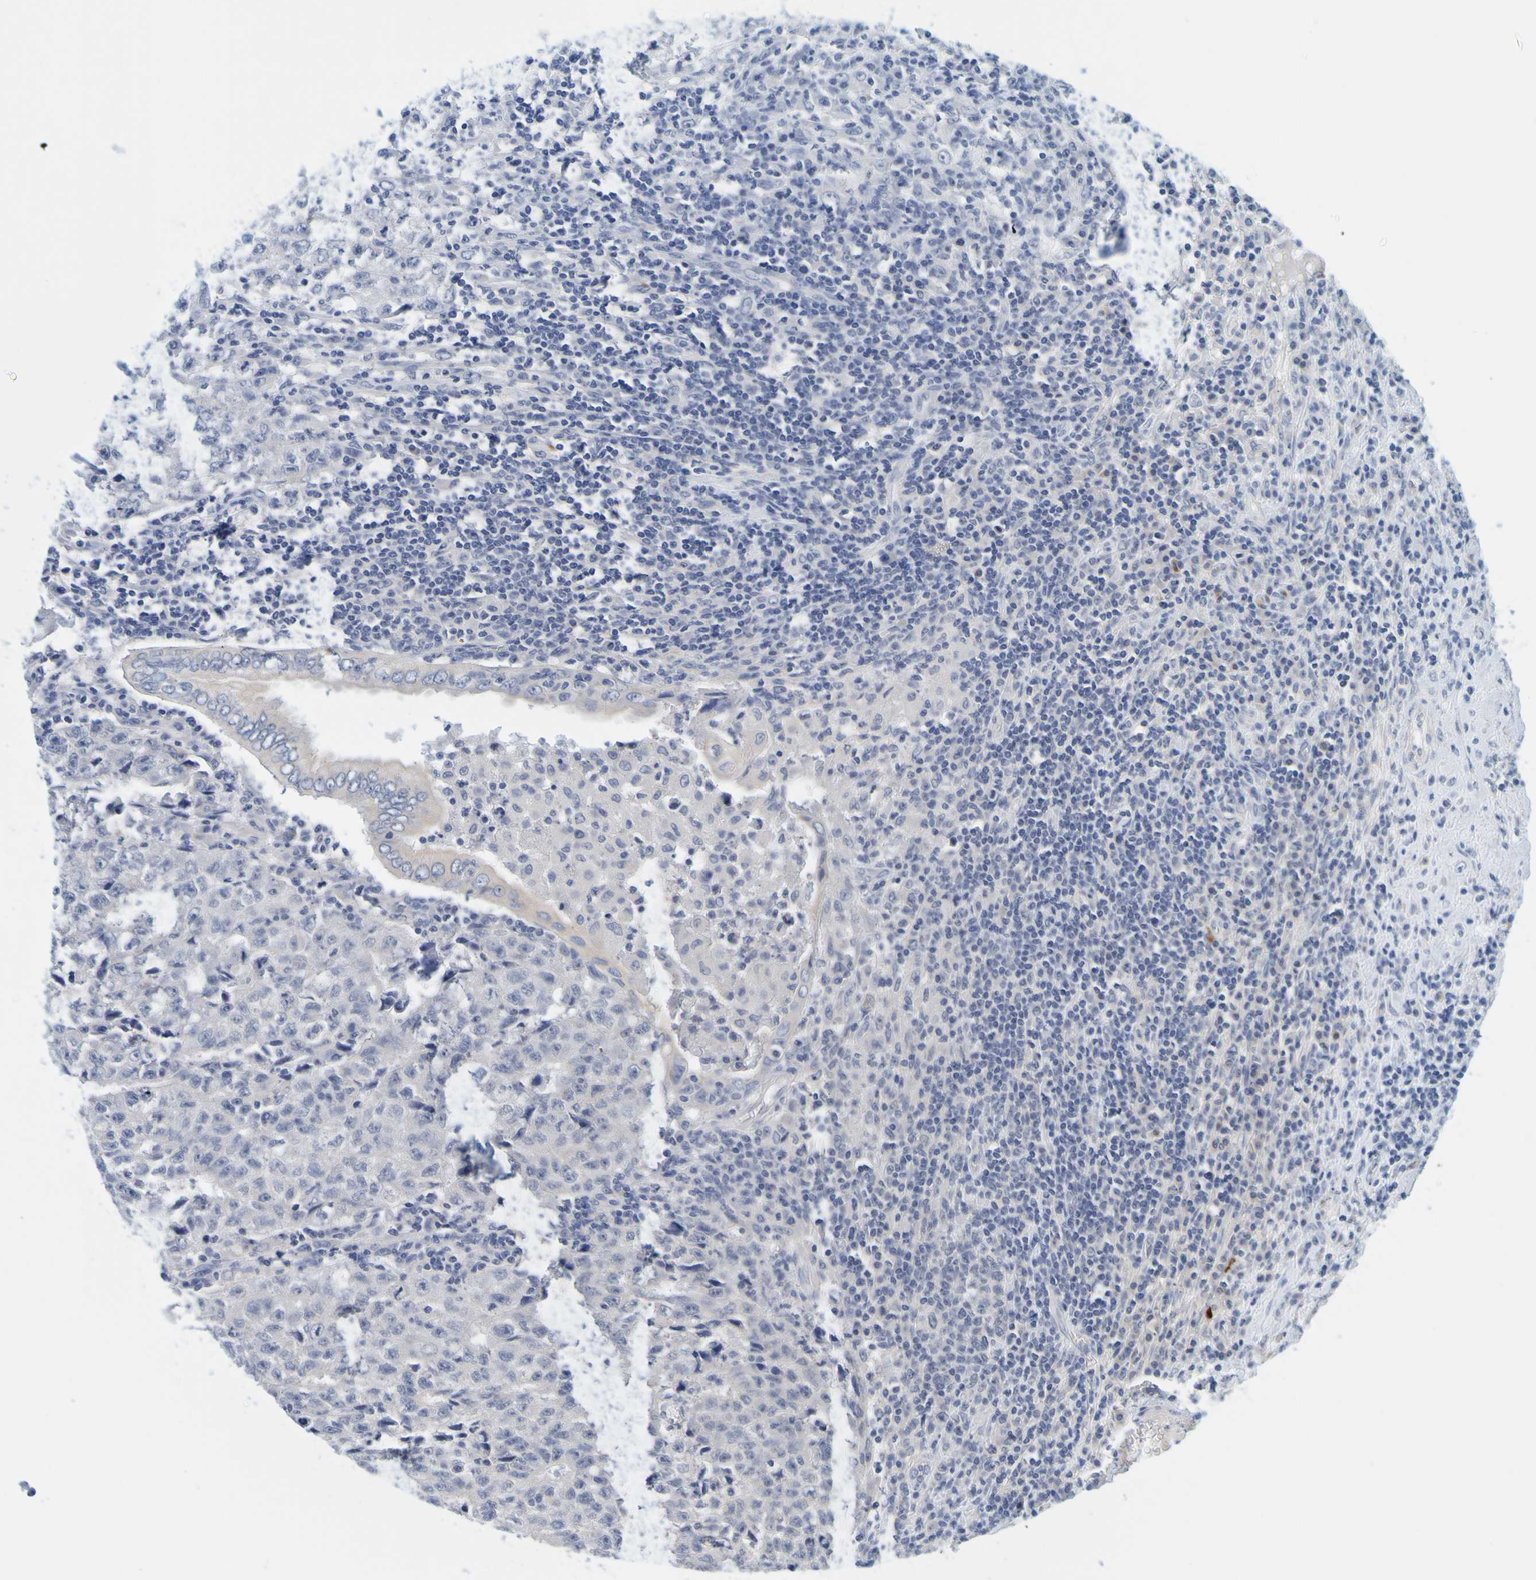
{"staining": {"intensity": "negative", "quantity": "none", "location": "none"}, "tissue": "testis cancer", "cell_type": "Tumor cells", "image_type": "cancer", "snomed": [{"axis": "morphology", "description": "Necrosis, NOS"}, {"axis": "morphology", "description": "Carcinoma, Embryonal, NOS"}, {"axis": "topography", "description": "Testis"}], "caption": "Tumor cells show no significant protein positivity in testis embryonal carcinoma.", "gene": "ENDOU", "patient": {"sex": "male", "age": 19}}